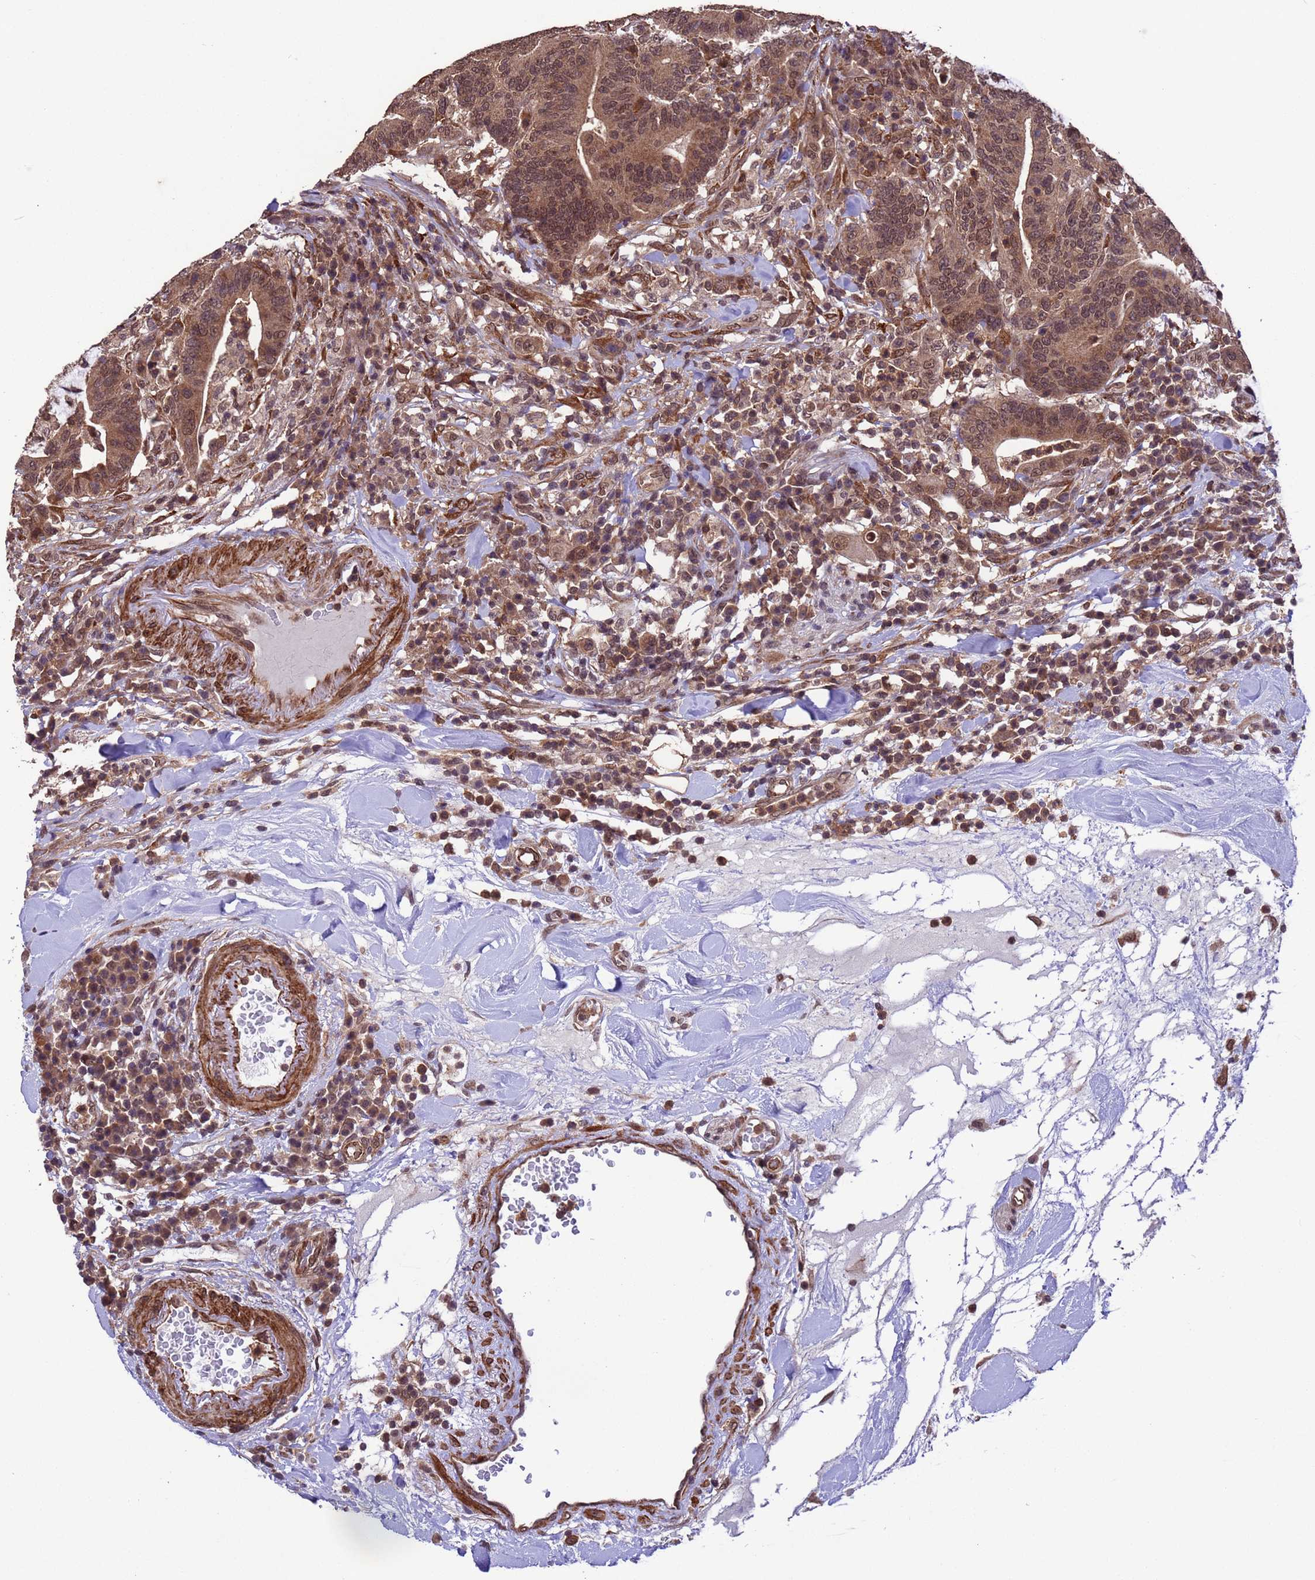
{"staining": {"intensity": "moderate", "quantity": ">75%", "location": "cytoplasmic/membranous,nuclear"}, "tissue": "colorectal cancer", "cell_type": "Tumor cells", "image_type": "cancer", "snomed": [{"axis": "morphology", "description": "Adenocarcinoma, NOS"}, {"axis": "topography", "description": "Colon"}], "caption": "Protein expression by immunohistochemistry demonstrates moderate cytoplasmic/membranous and nuclear expression in about >75% of tumor cells in colorectal adenocarcinoma.", "gene": "VSTM4", "patient": {"sex": "female", "age": 66}}